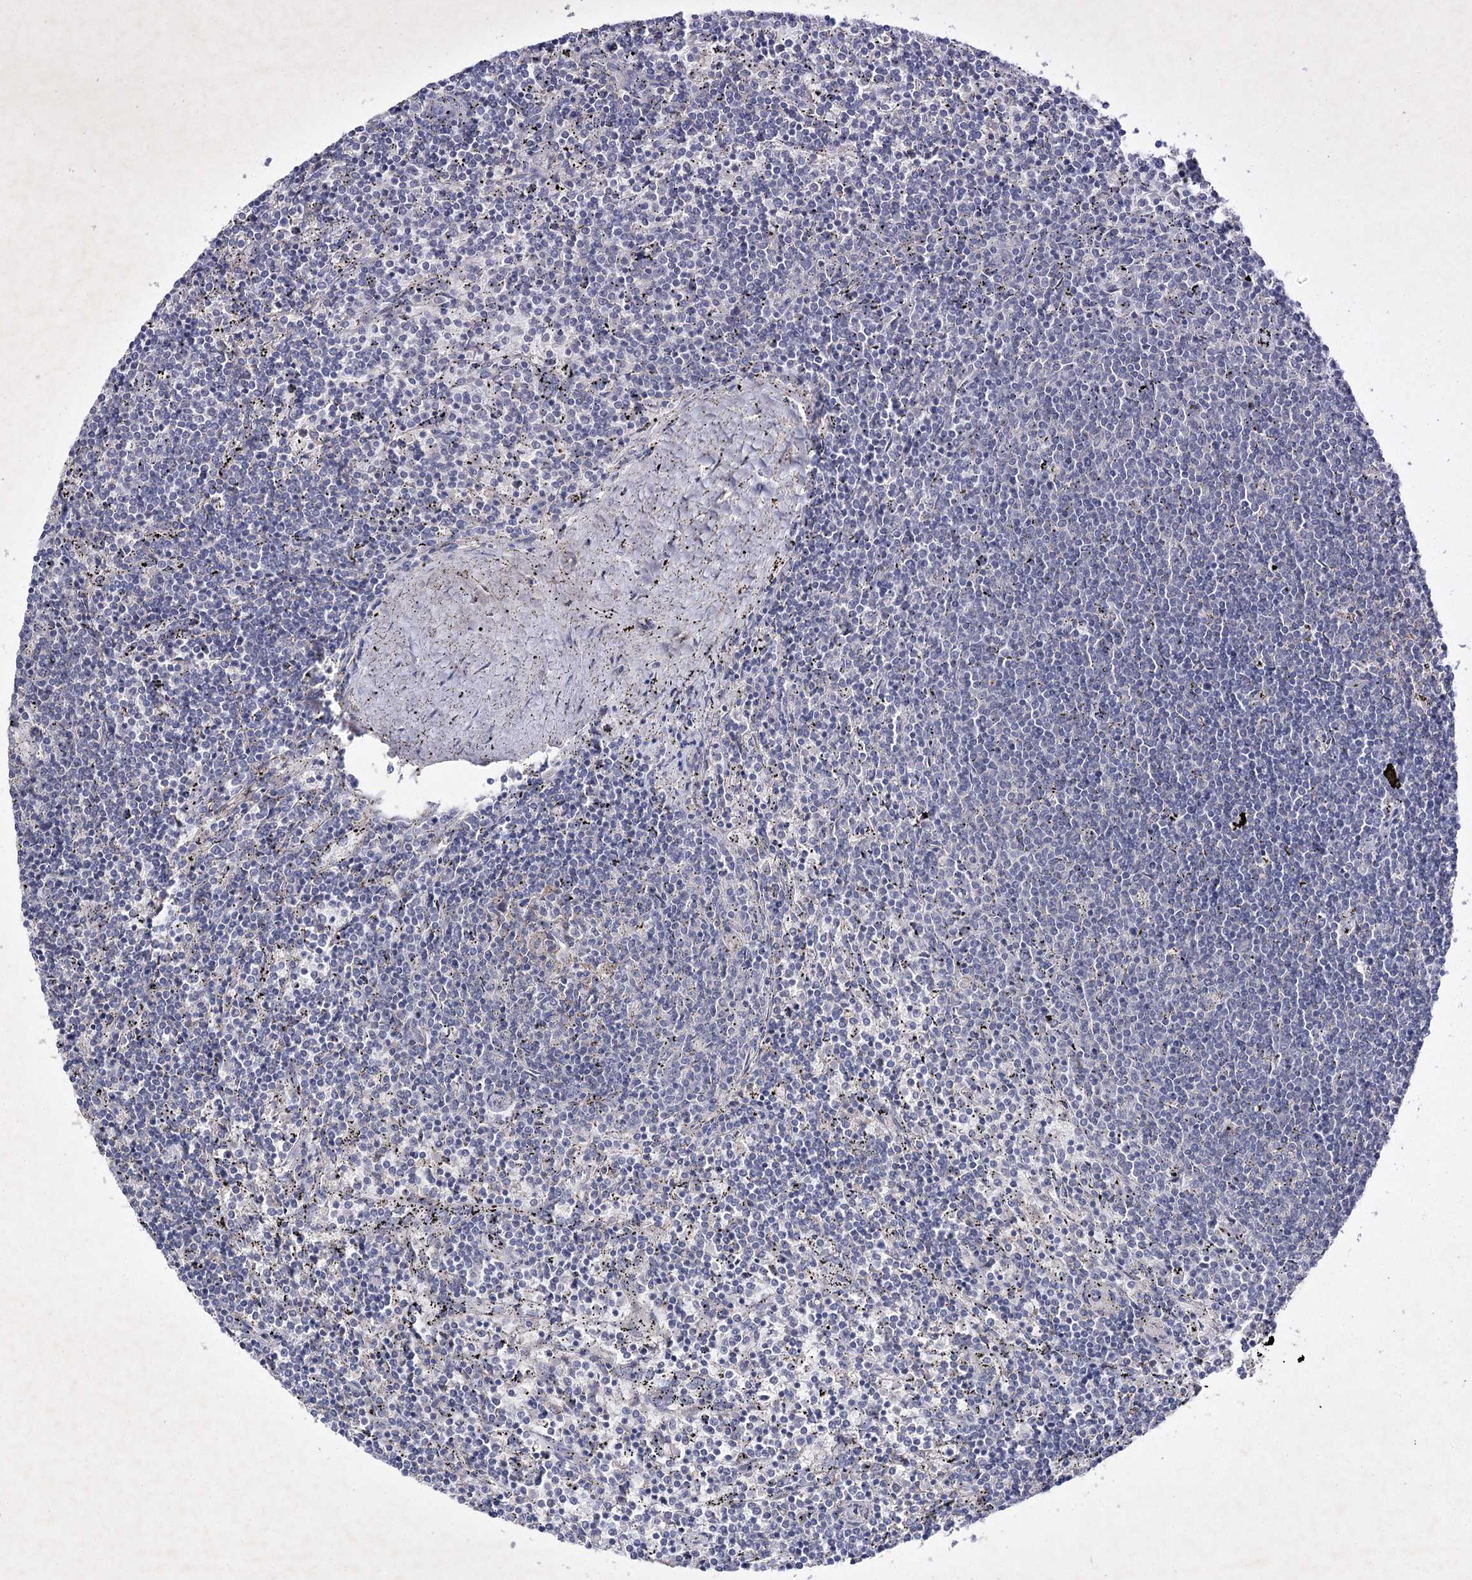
{"staining": {"intensity": "negative", "quantity": "none", "location": "none"}, "tissue": "lymphoma", "cell_type": "Tumor cells", "image_type": "cancer", "snomed": [{"axis": "morphology", "description": "Malignant lymphoma, non-Hodgkin's type, Low grade"}, {"axis": "topography", "description": "Spleen"}], "caption": "The IHC photomicrograph has no significant expression in tumor cells of low-grade malignant lymphoma, non-Hodgkin's type tissue.", "gene": "COX15", "patient": {"sex": "female", "age": 50}}